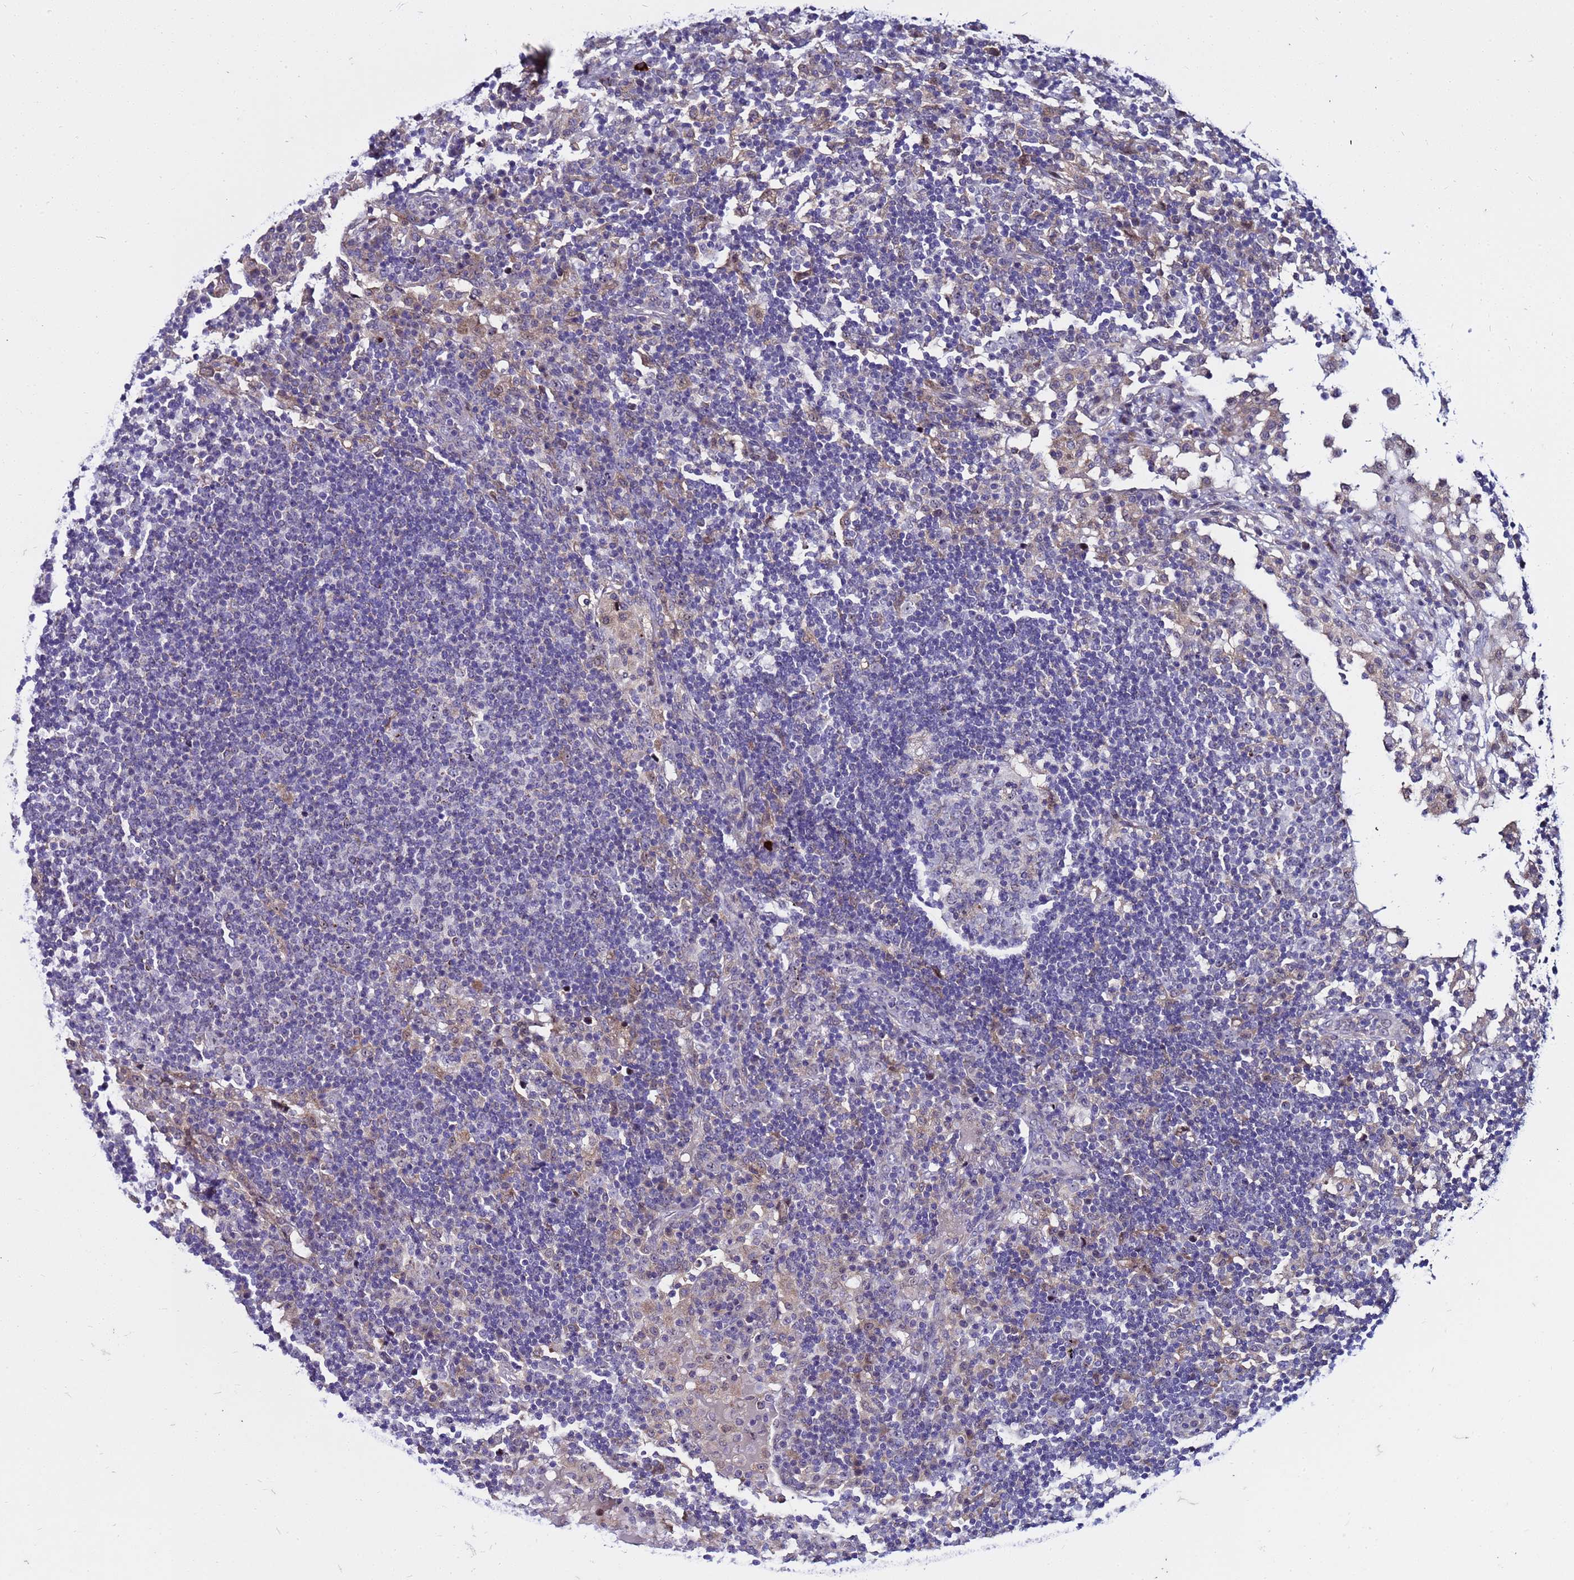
{"staining": {"intensity": "negative", "quantity": "none", "location": "none"}, "tissue": "lymph node", "cell_type": "Germinal center cells", "image_type": "normal", "snomed": [{"axis": "morphology", "description": "Normal tissue, NOS"}, {"axis": "topography", "description": "Lymph node"}], "caption": "DAB immunohistochemical staining of benign lymph node demonstrates no significant staining in germinal center cells.", "gene": "LRATD1", "patient": {"sex": "female", "age": 53}}